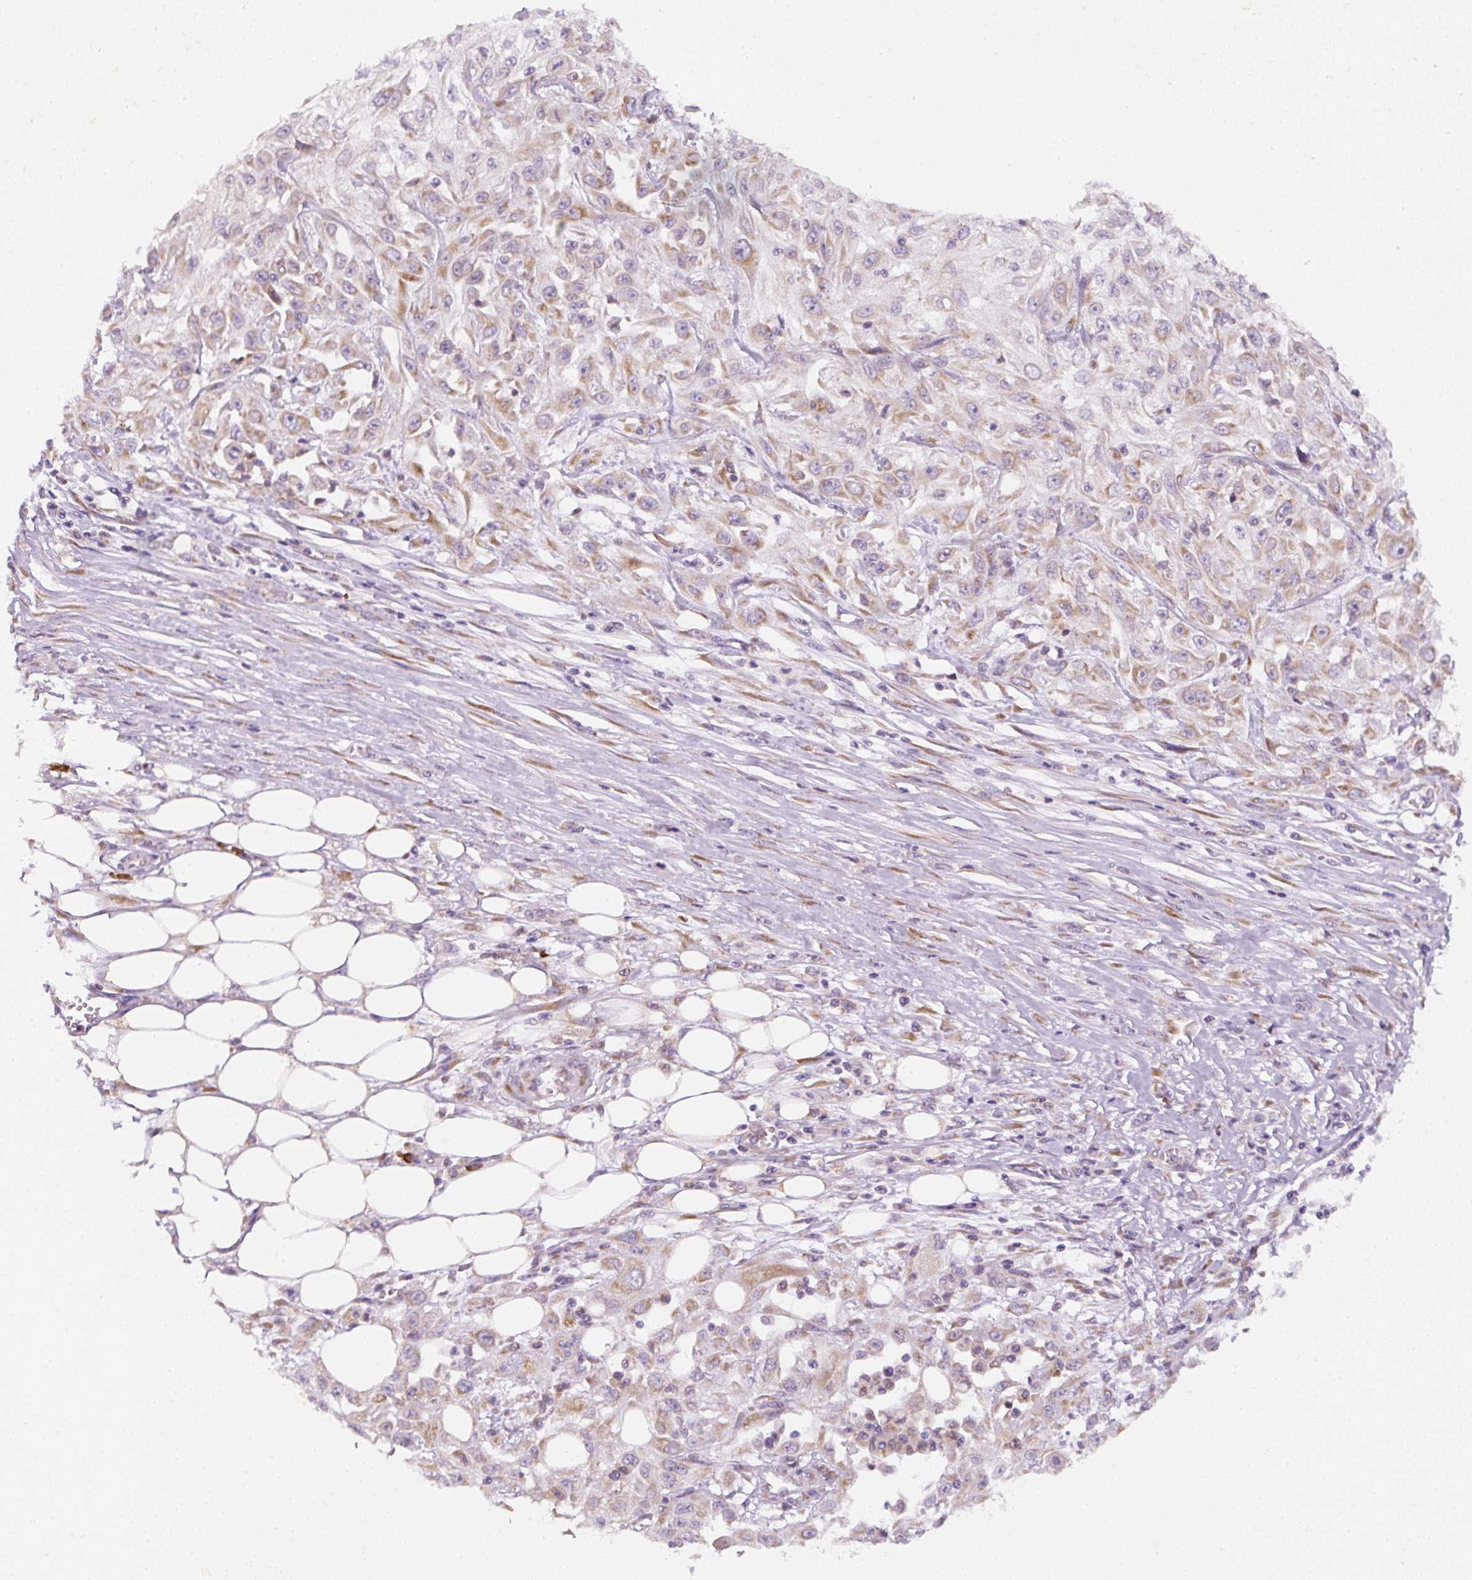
{"staining": {"intensity": "weak", "quantity": ">75%", "location": "cytoplasmic/membranous"}, "tissue": "skin cancer", "cell_type": "Tumor cells", "image_type": "cancer", "snomed": [{"axis": "morphology", "description": "Squamous cell carcinoma, NOS"}, {"axis": "morphology", "description": "Squamous cell carcinoma, metastatic, NOS"}, {"axis": "topography", "description": "Skin"}, {"axis": "topography", "description": "Lymph node"}], "caption": "A histopathology image of skin squamous cell carcinoma stained for a protein demonstrates weak cytoplasmic/membranous brown staining in tumor cells.", "gene": "DDOST", "patient": {"sex": "male", "age": 75}}